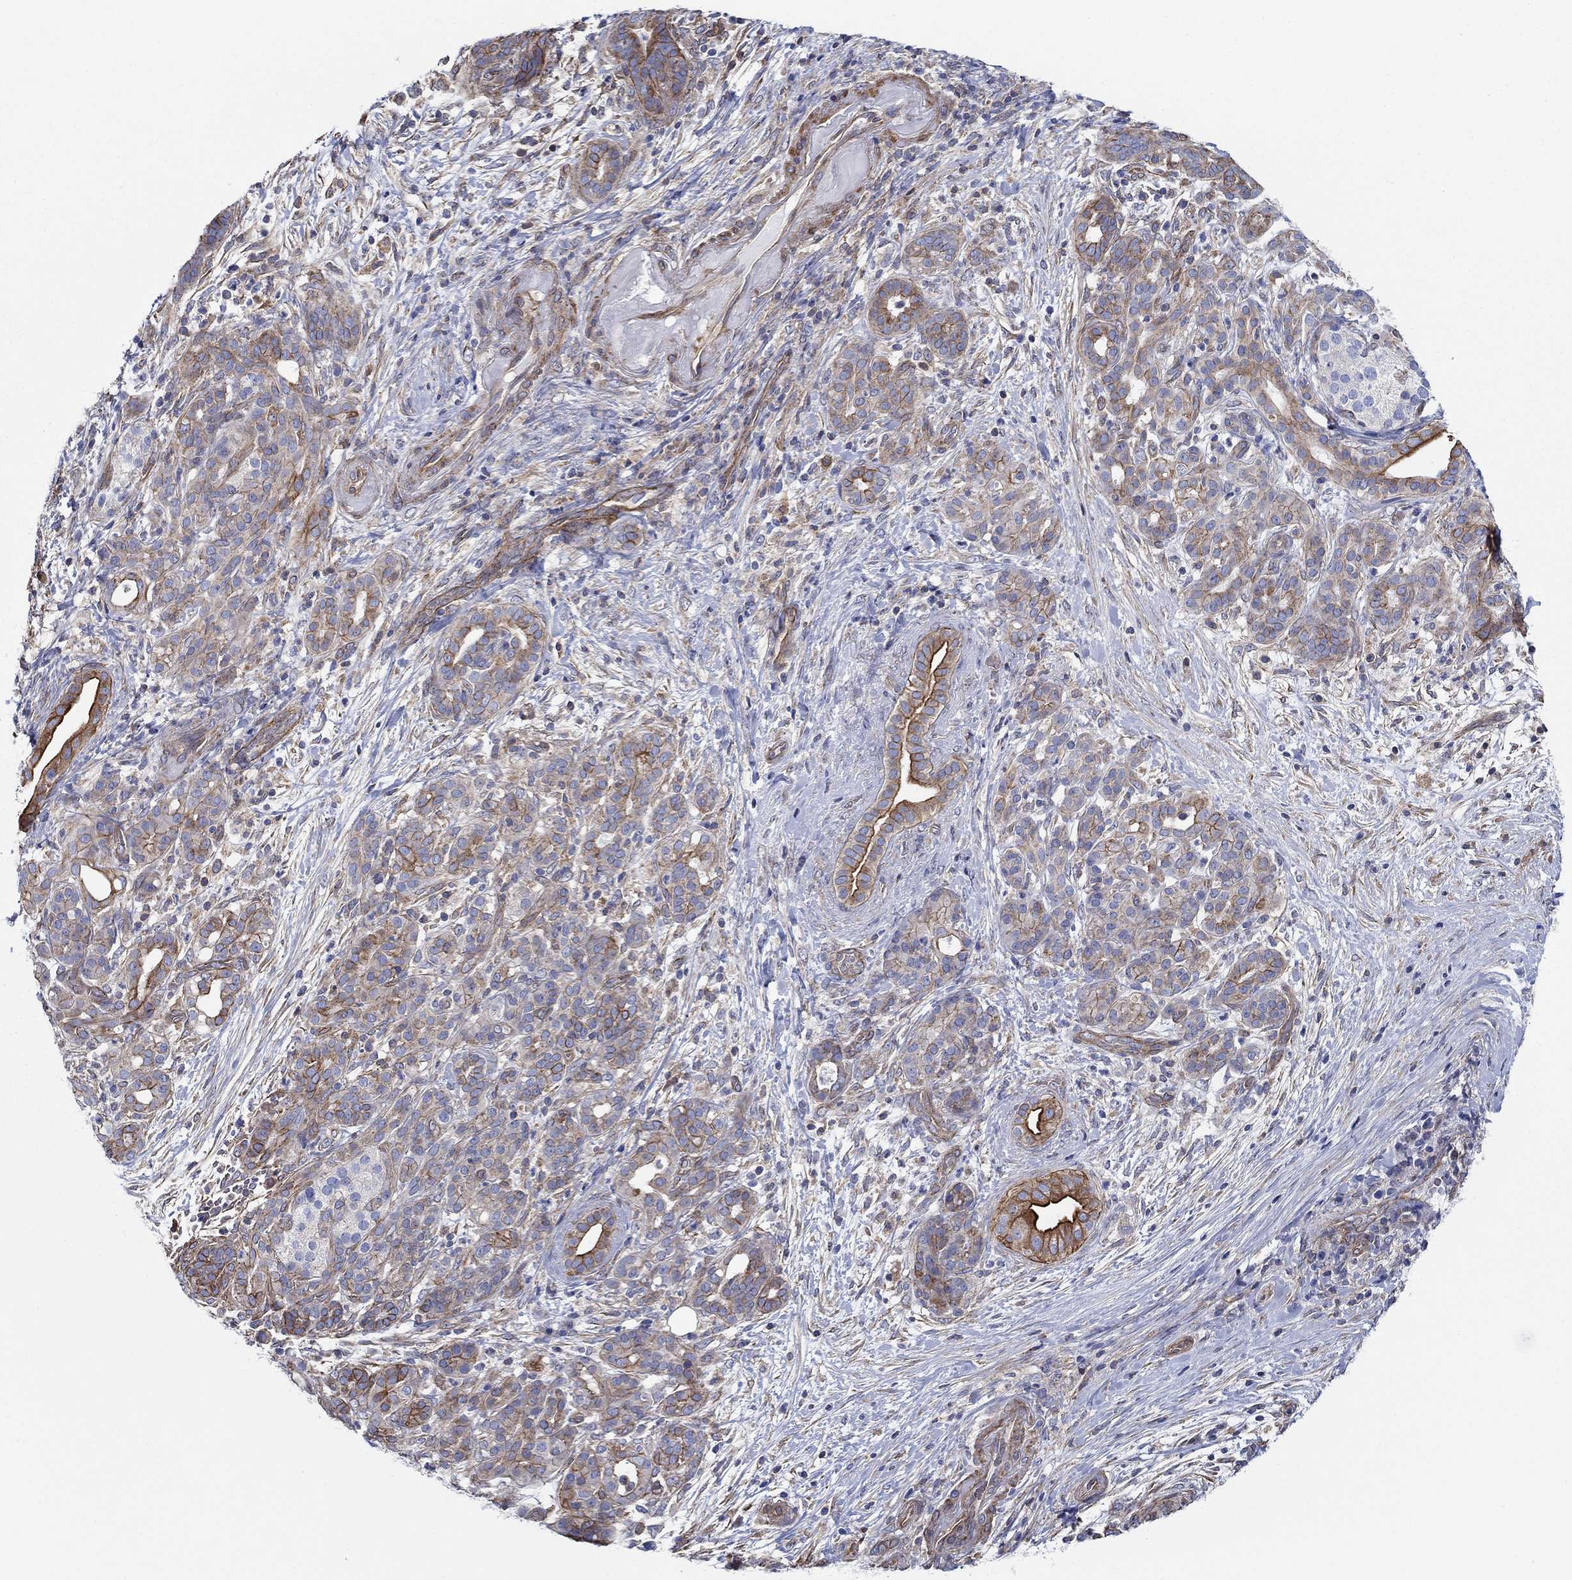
{"staining": {"intensity": "strong", "quantity": ">75%", "location": "cytoplasmic/membranous"}, "tissue": "pancreatic cancer", "cell_type": "Tumor cells", "image_type": "cancer", "snomed": [{"axis": "morphology", "description": "Adenocarcinoma, NOS"}, {"axis": "topography", "description": "Pancreas"}], "caption": "Immunohistochemistry (IHC) (DAB) staining of pancreatic cancer displays strong cytoplasmic/membranous protein expression in approximately >75% of tumor cells.", "gene": "FMN1", "patient": {"sex": "male", "age": 44}}